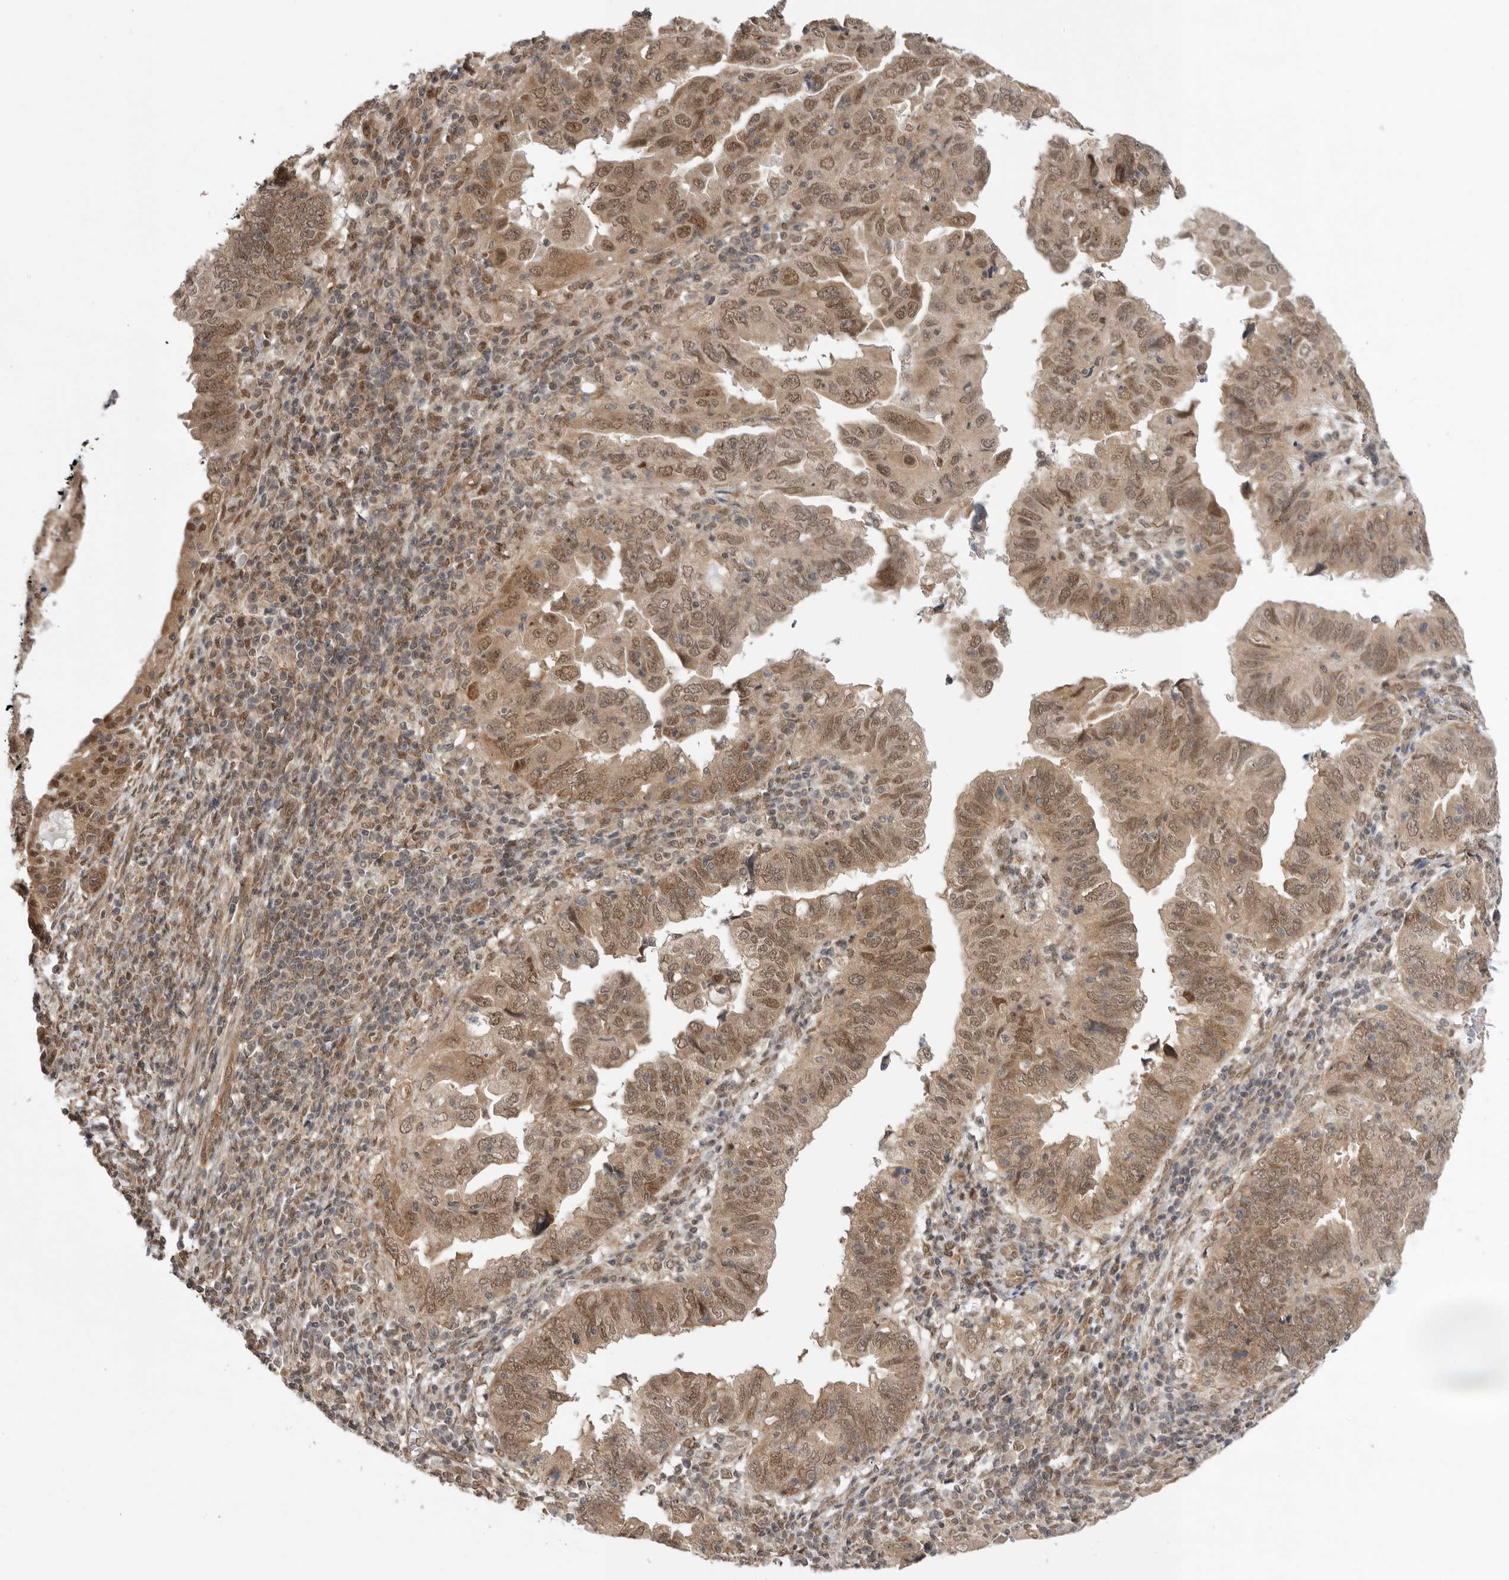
{"staining": {"intensity": "moderate", "quantity": ">75%", "location": "cytoplasmic/membranous,nuclear"}, "tissue": "endometrial cancer", "cell_type": "Tumor cells", "image_type": "cancer", "snomed": [{"axis": "morphology", "description": "Adenocarcinoma, NOS"}, {"axis": "topography", "description": "Uterus"}], "caption": "High-power microscopy captured an immunohistochemistry micrograph of adenocarcinoma (endometrial), revealing moderate cytoplasmic/membranous and nuclear staining in approximately >75% of tumor cells. (DAB IHC with brightfield microscopy, high magnification).", "gene": "VPS50", "patient": {"sex": "female", "age": 77}}